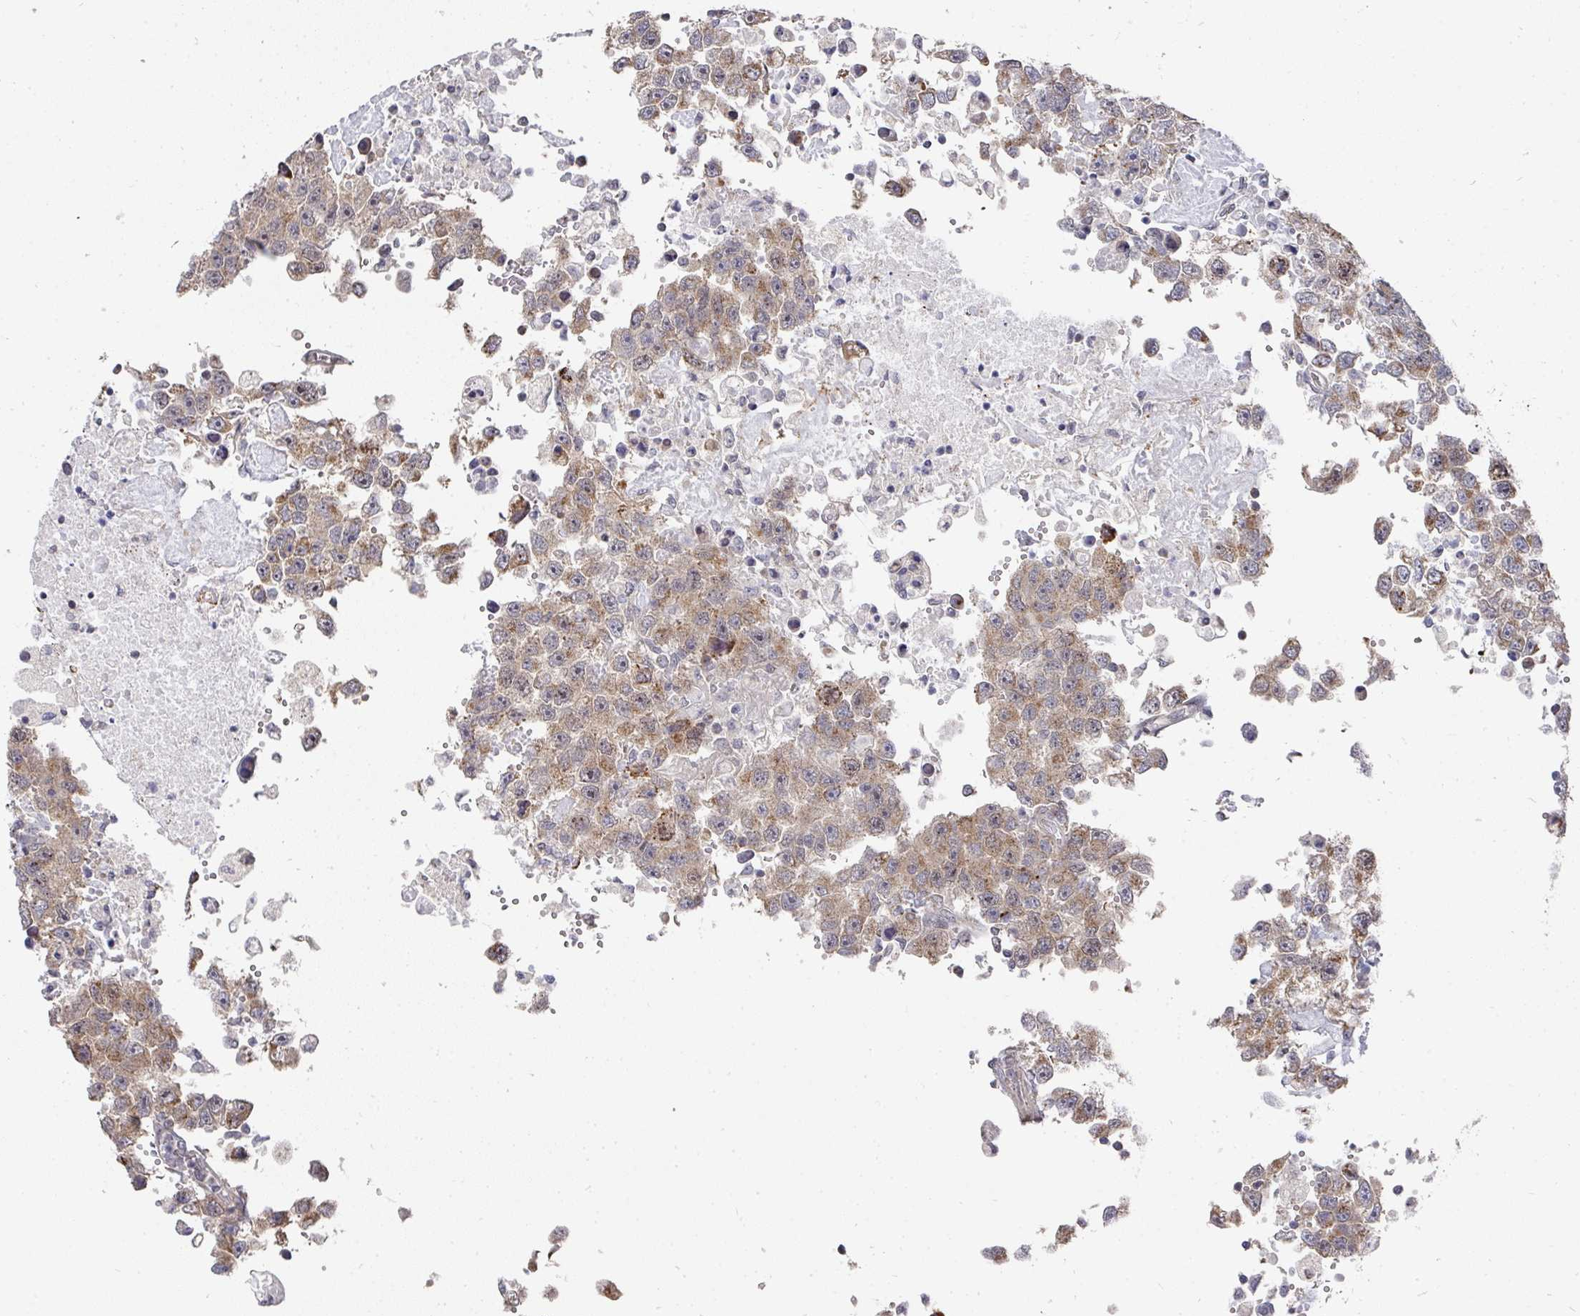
{"staining": {"intensity": "weak", "quantity": "25%-75%", "location": "cytoplasmic/membranous"}, "tissue": "testis cancer", "cell_type": "Tumor cells", "image_type": "cancer", "snomed": [{"axis": "morphology", "description": "Carcinoma, Embryonal, NOS"}, {"axis": "topography", "description": "Testis"}], "caption": "The micrograph reveals immunohistochemical staining of testis cancer (embryonal carcinoma). There is weak cytoplasmic/membranous positivity is appreciated in approximately 25%-75% of tumor cells.", "gene": "C18orf25", "patient": {"sex": "male", "age": 83}}